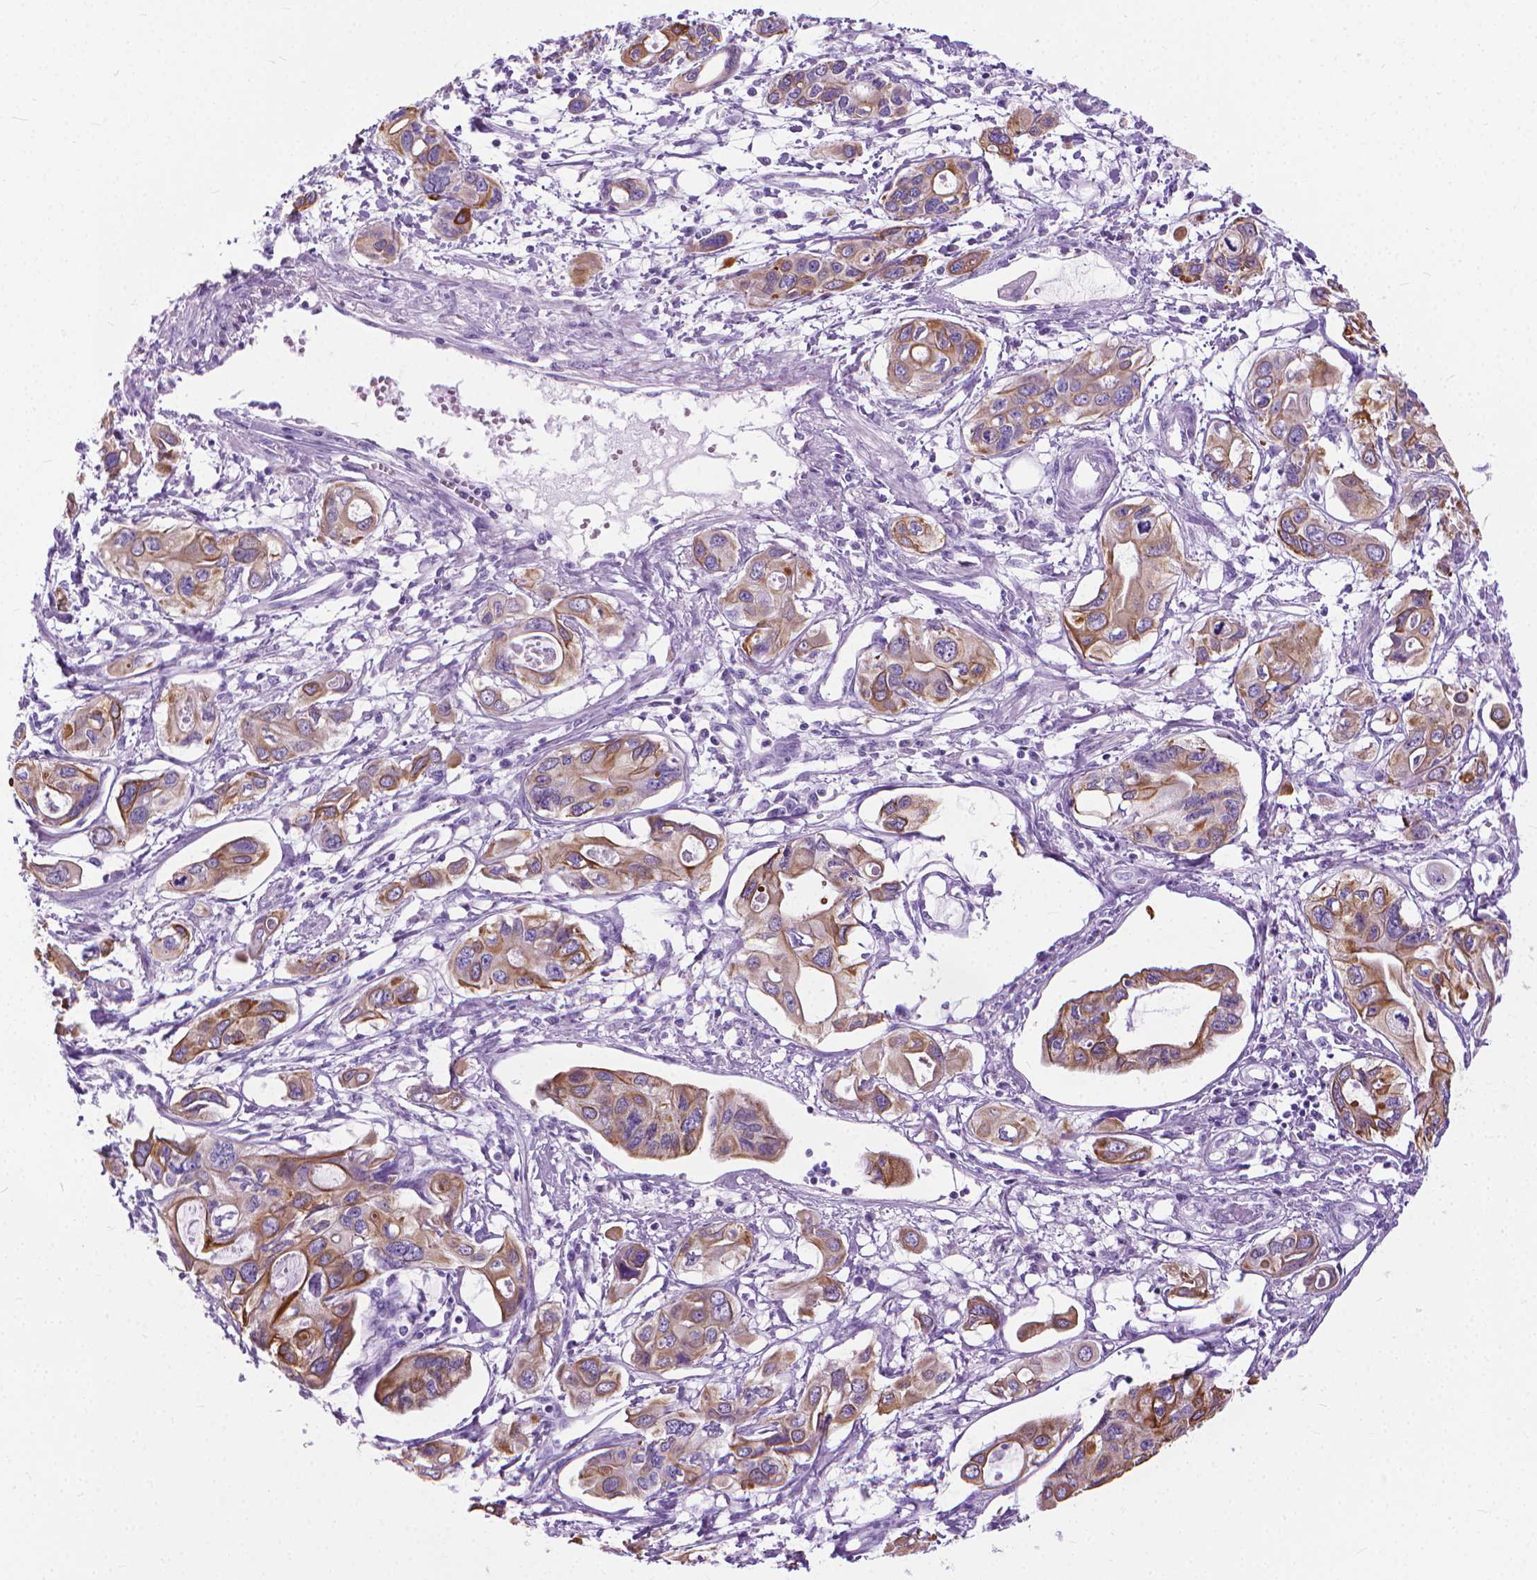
{"staining": {"intensity": "moderate", "quantity": ">75%", "location": "cytoplasmic/membranous"}, "tissue": "pancreatic cancer", "cell_type": "Tumor cells", "image_type": "cancer", "snomed": [{"axis": "morphology", "description": "Adenocarcinoma, NOS"}, {"axis": "topography", "description": "Pancreas"}], "caption": "A photomicrograph of human adenocarcinoma (pancreatic) stained for a protein displays moderate cytoplasmic/membranous brown staining in tumor cells. (Stains: DAB in brown, nuclei in blue, Microscopy: brightfield microscopy at high magnification).", "gene": "HTR2B", "patient": {"sex": "male", "age": 60}}